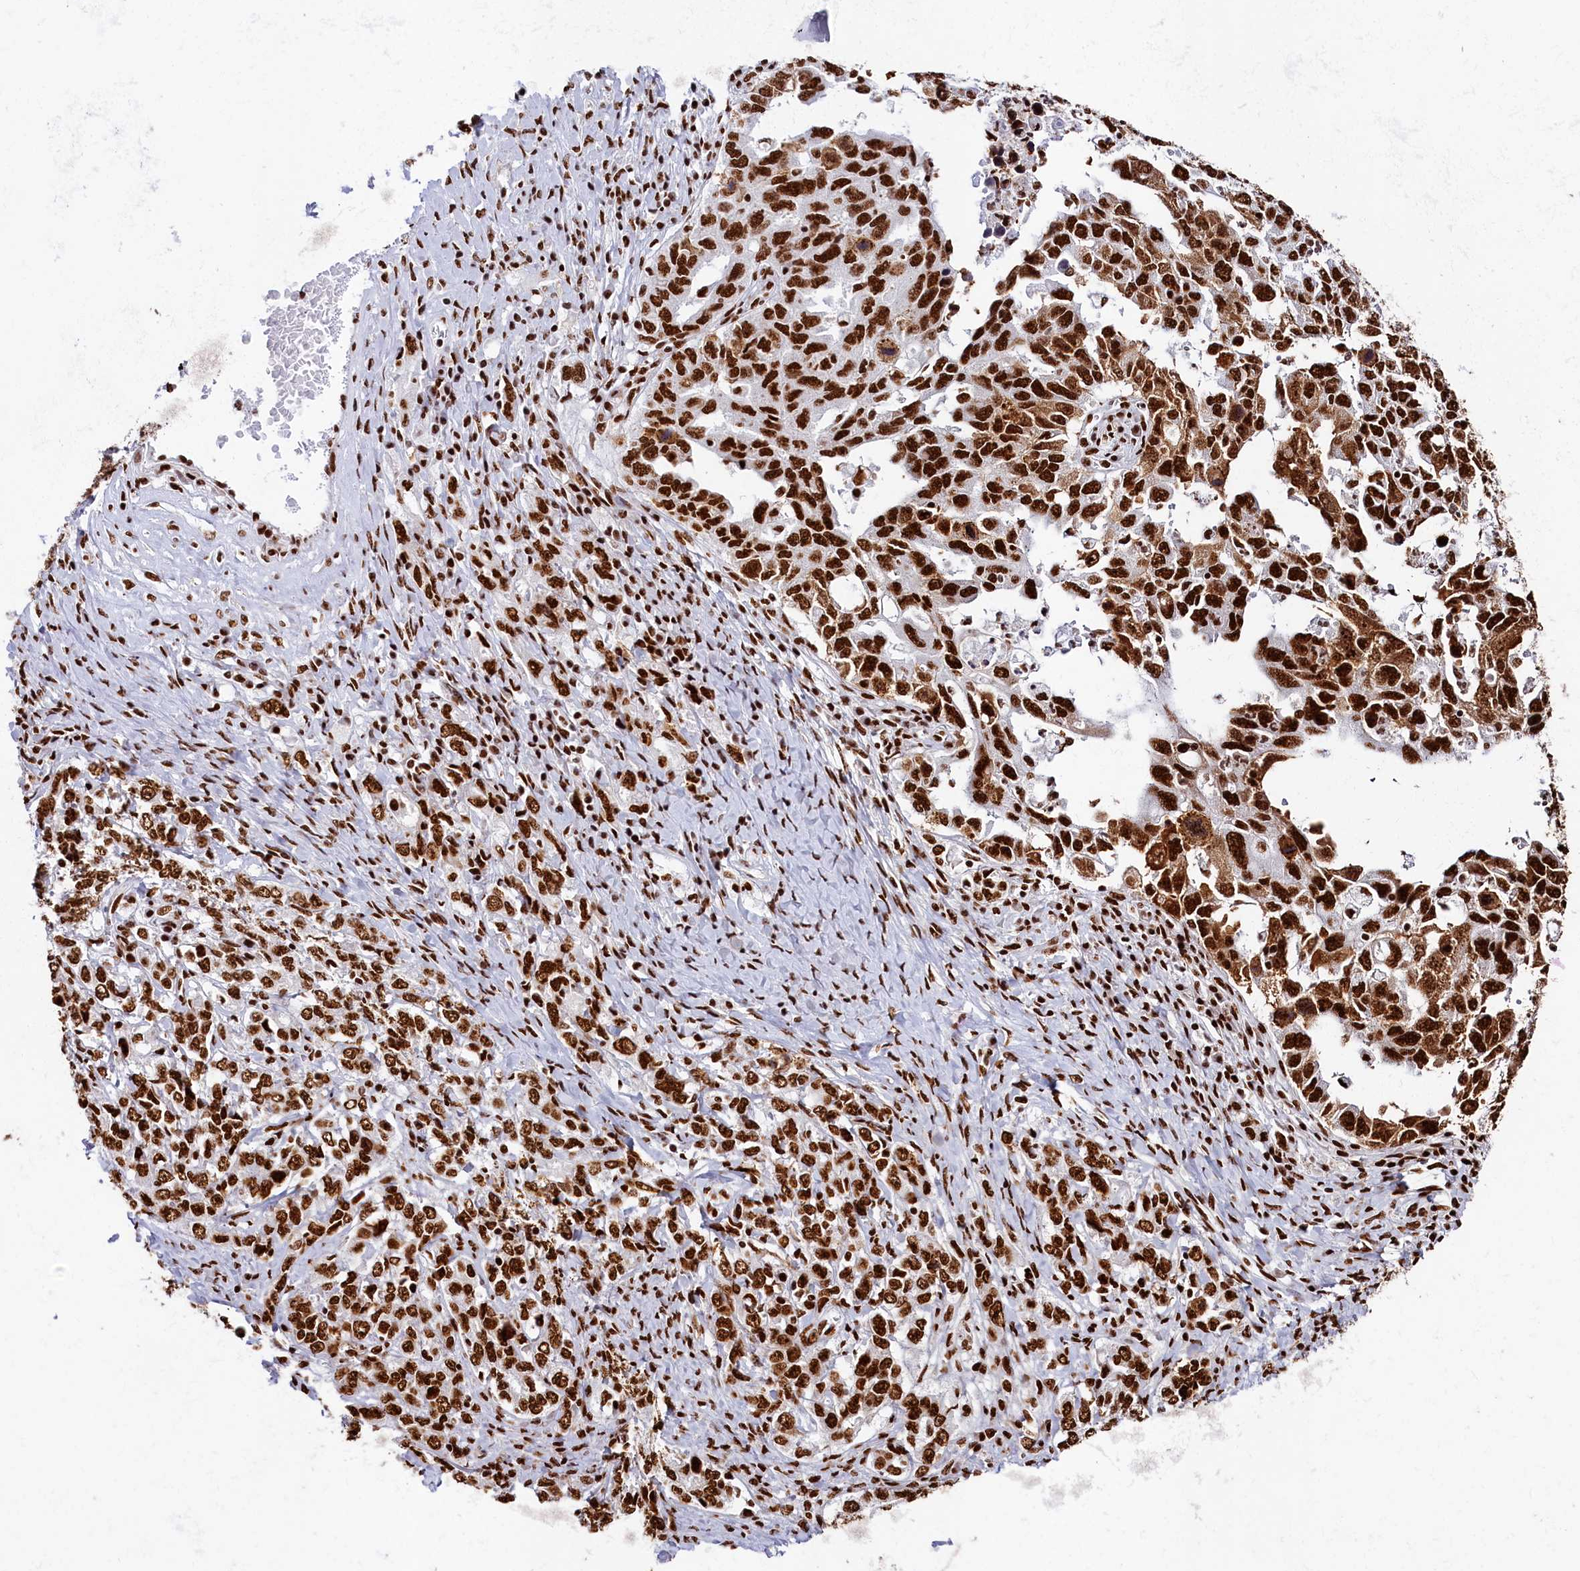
{"staining": {"intensity": "strong", "quantity": ">75%", "location": "nuclear"}, "tissue": "ovarian cancer", "cell_type": "Tumor cells", "image_type": "cancer", "snomed": [{"axis": "morphology", "description": "Carcinoma, endometroid"}, {"axis": "topography", "description": "Ovary"}], "caption": "Immunohistochemical staining of endometroid carcinoma (ovarian) demonstrates high levels of strong nuclear staining in approximately >75% of tumor cells. (DAB (3,3'-diaminobenzidine) = brown stain, brightfield microscopy at high magnification).", "gene": "SNRNP70", "patient": {"sex": "female", "age": 62}}